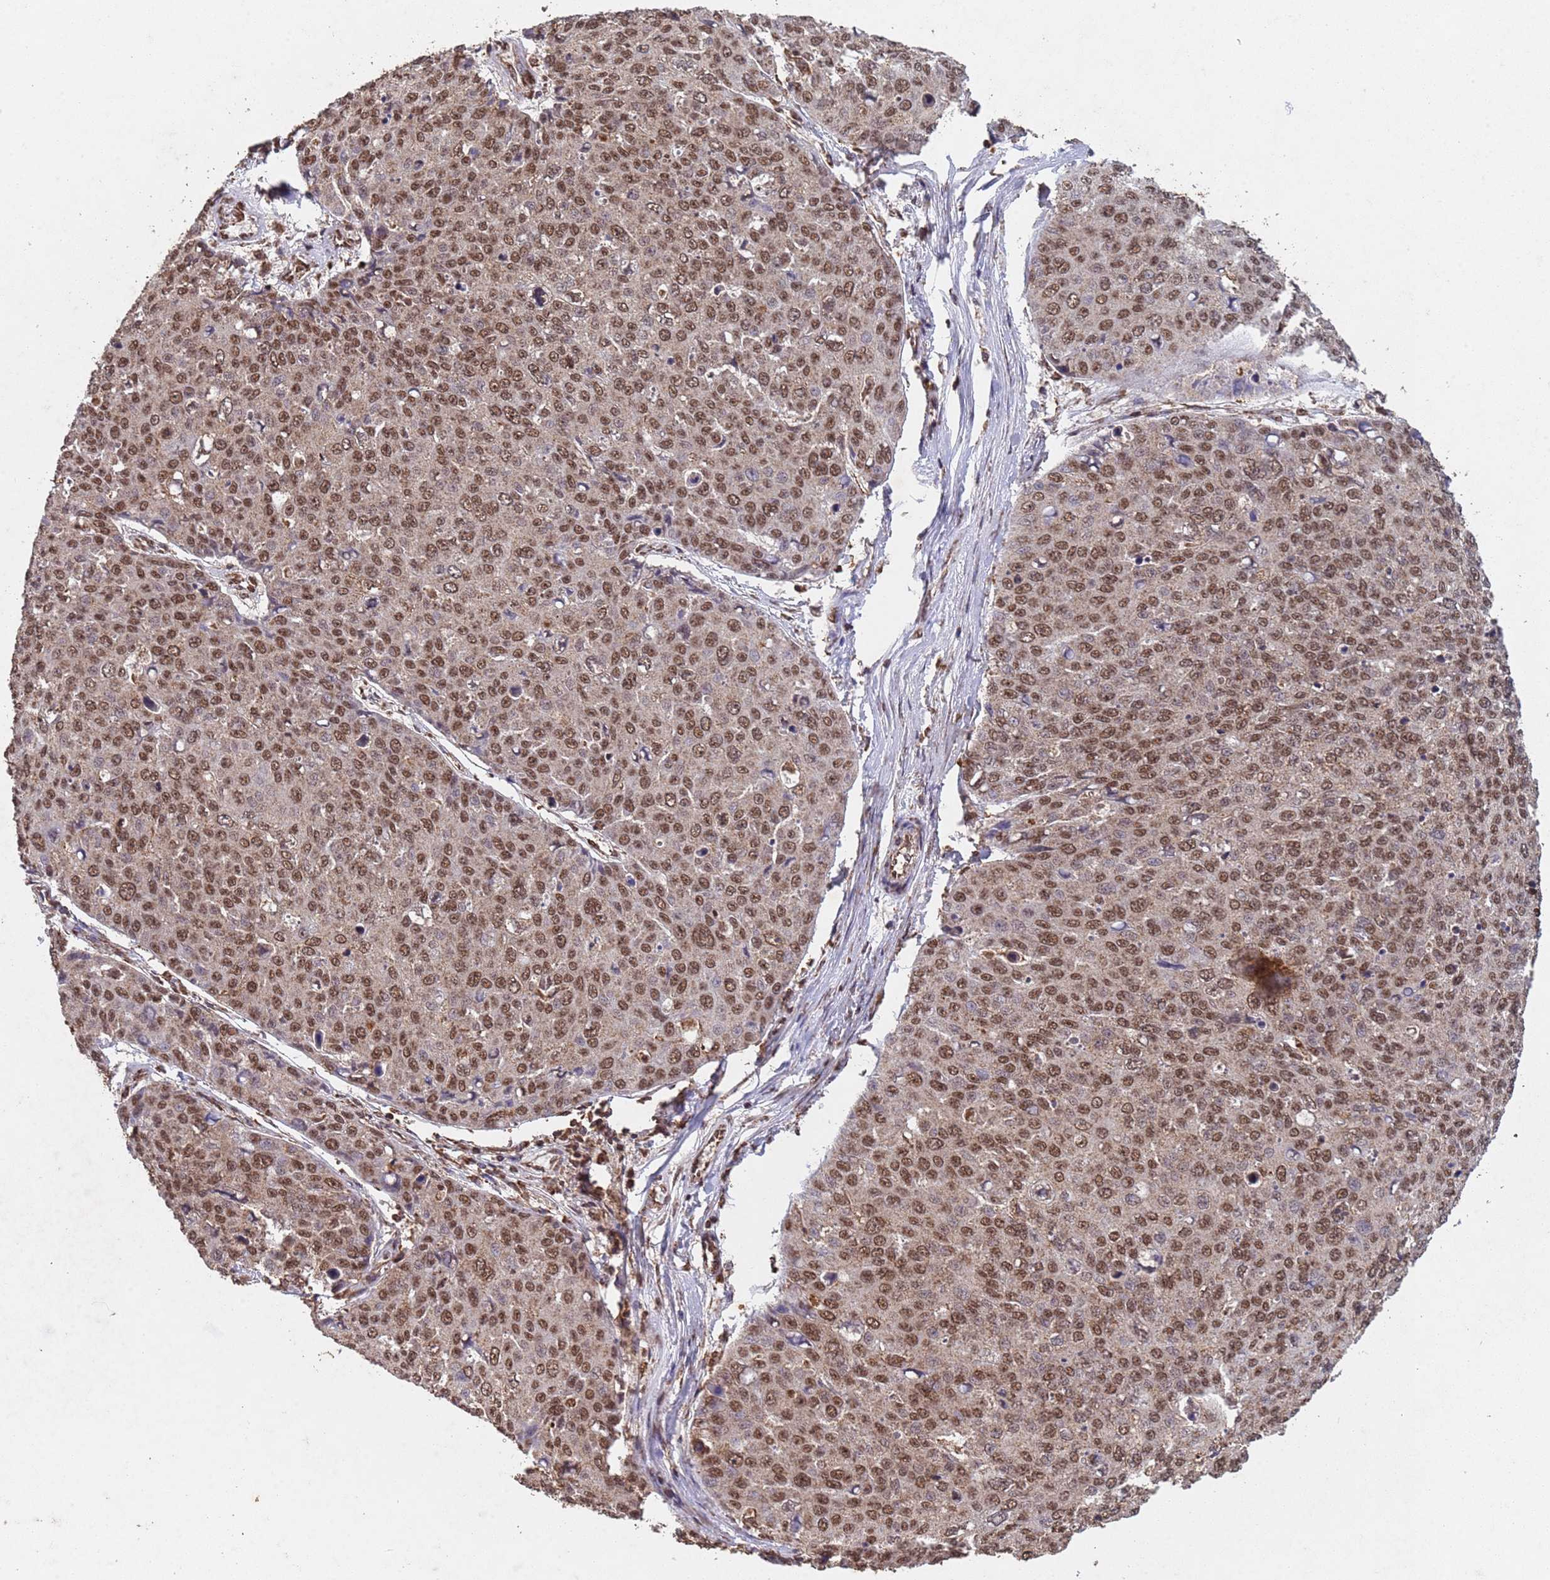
{"staining": {"intensity": "moderate", "quantity": ">75%", "location": "nuclear"}, "tissue": "skin cancer", "cell_type": "Tumor cells", "image_type": "cancer", "snomed": [{"axis": "morphology", "description": "Squamous cell carcinoma, NOS"}, {"axis": "topography", "description": "Skin"}], "caption": "A brown stain labels moderate nuclear positivity of a protein in human skin squamous cell carcinoma tumor cells.", "gene": "HDAC10", "patient": {"sex": "male", "age": 71}}